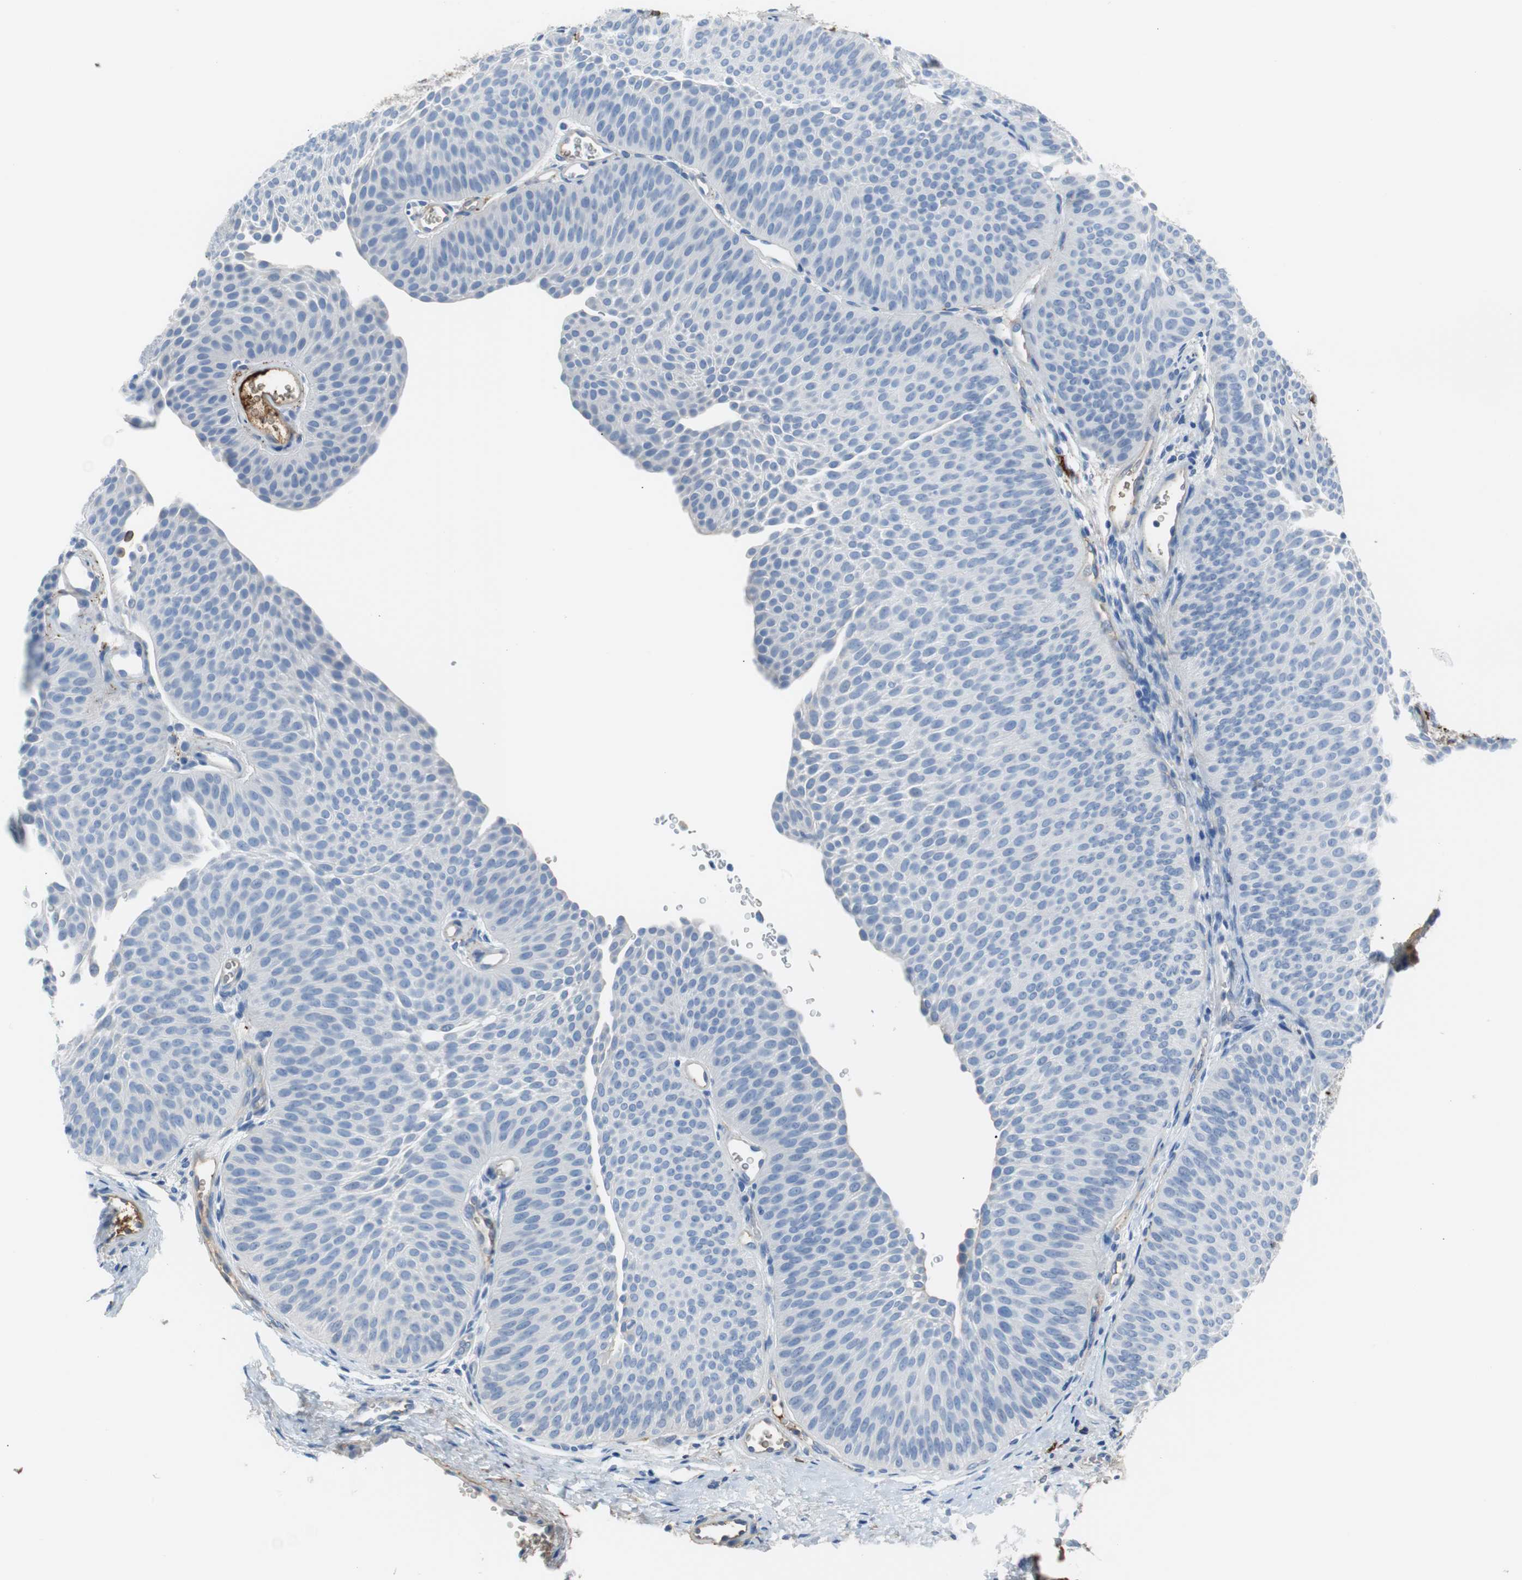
{"staining": {"intensity": "negative", "quantity": "none", "location": "none"}, "tissue": "urothelial cancer", "cell_type": "Tumor cells", "image_type": "cancer", "snomed": [{"axis": "morphology", "description": "Urothelial carcinoma, Low grade"}, {"axis": "topography", "description": "Urinary bladder"}], "caption": "Immunohistochemistry image of urothelial carcinoma (low-grade) stained for a protein (brown), which reveals no staining in tumor cells.", "gene": "APCS", "patient": {"sex": "female", "age": 60}}